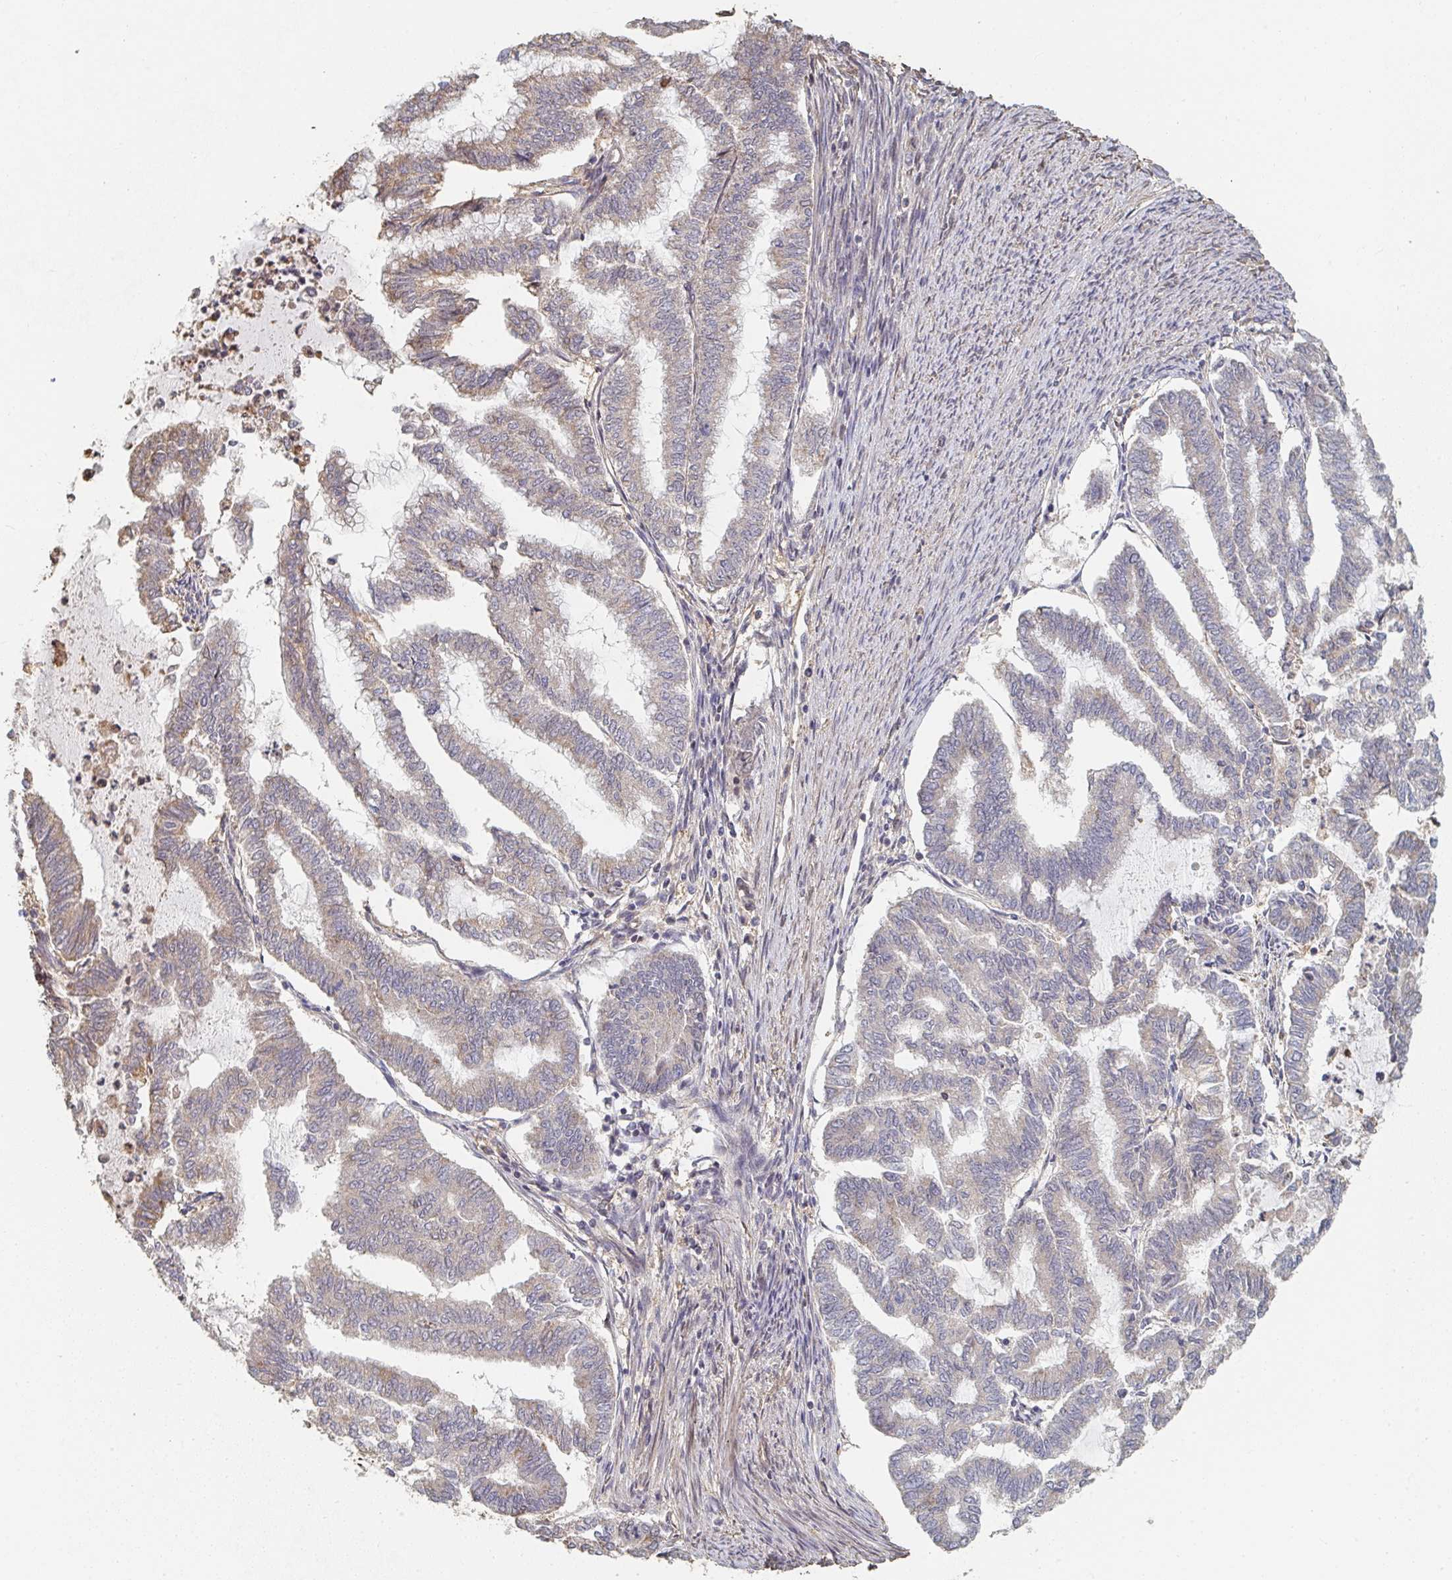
{"staining": {"intensity": "weak", "quantity": "25%-75%", "location": "cytoplasmic/membranous"}, "tissue": "endometrial cancer", "cell_type": "Tumor cells", "image_type": "cancer", "snomed": [{"axis": "morphology", "description": "Adenocarcinoma, NOS"}, {"axis": "topography", "description": "Endometrium"}], "caption": "A brown stain shows weak cytoplasmic/membranous staining of a protein in endometrial cancer tumor cells.", "gene": "PTEN", "patient": {"sex": "female", "age": 79}}